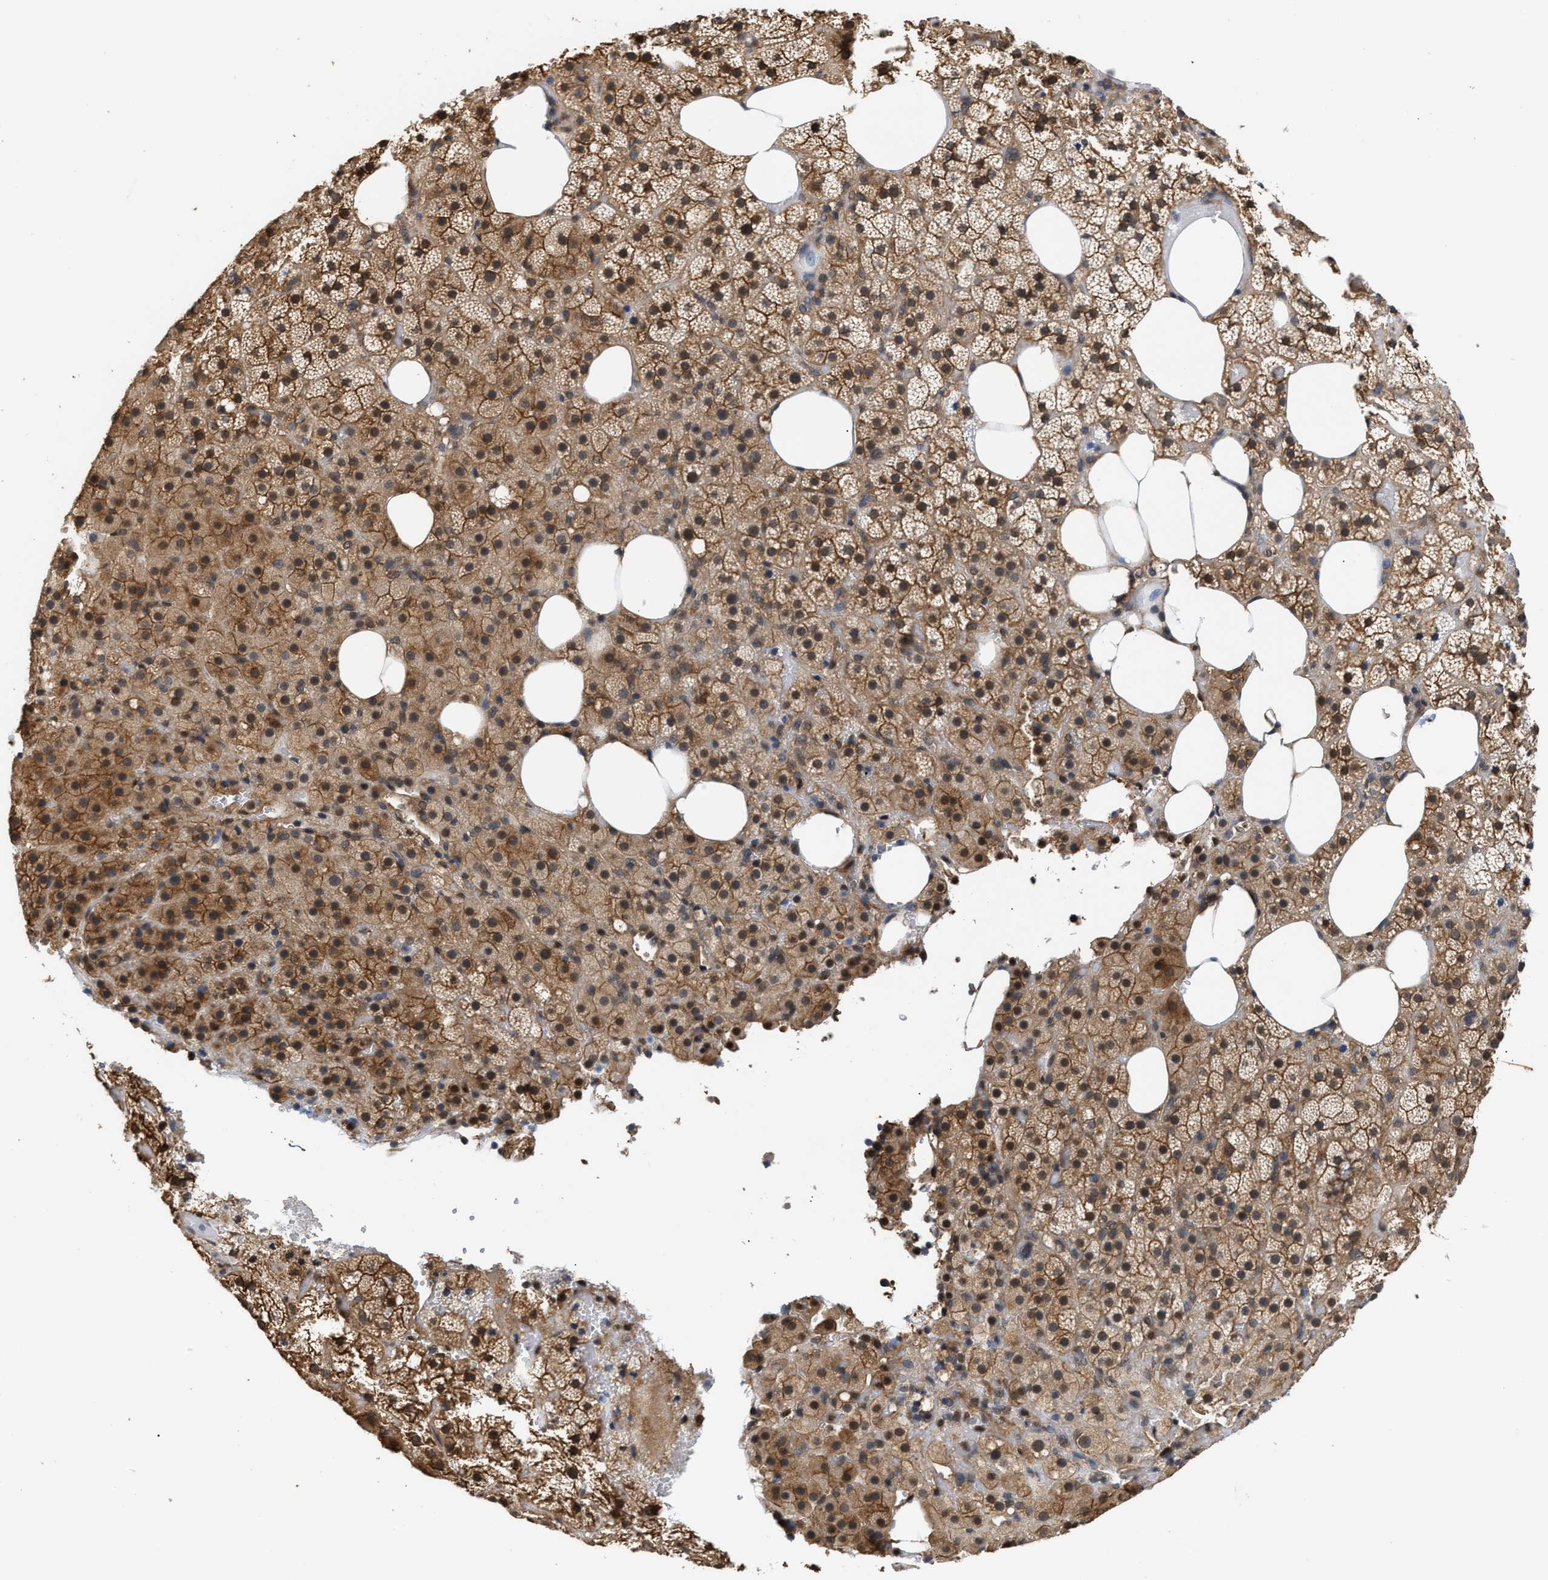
{"staining": {"intensity": "moderate", "quantity": ">75%", "location": "cytoplasmic/membranous,nuclear"}, "tissue": "adrenal gland", "cell_type": "Glandular cells", "image_type": "normal", "snomed": [{"axis": "morphology", "description": "Normal tissue, NOS"}, {"axis": "topography", "description": "Adrenal gland"}], "caption": "This image shows immunohistochemistry (IHC) staining of benign adrenal gland, with medium moderate cytoplasmic/membranous,nuclear positivity in approximately >75% of glandular cells.", "gene": "SCAI", "patient": {"sex": "female", "age": 59}}